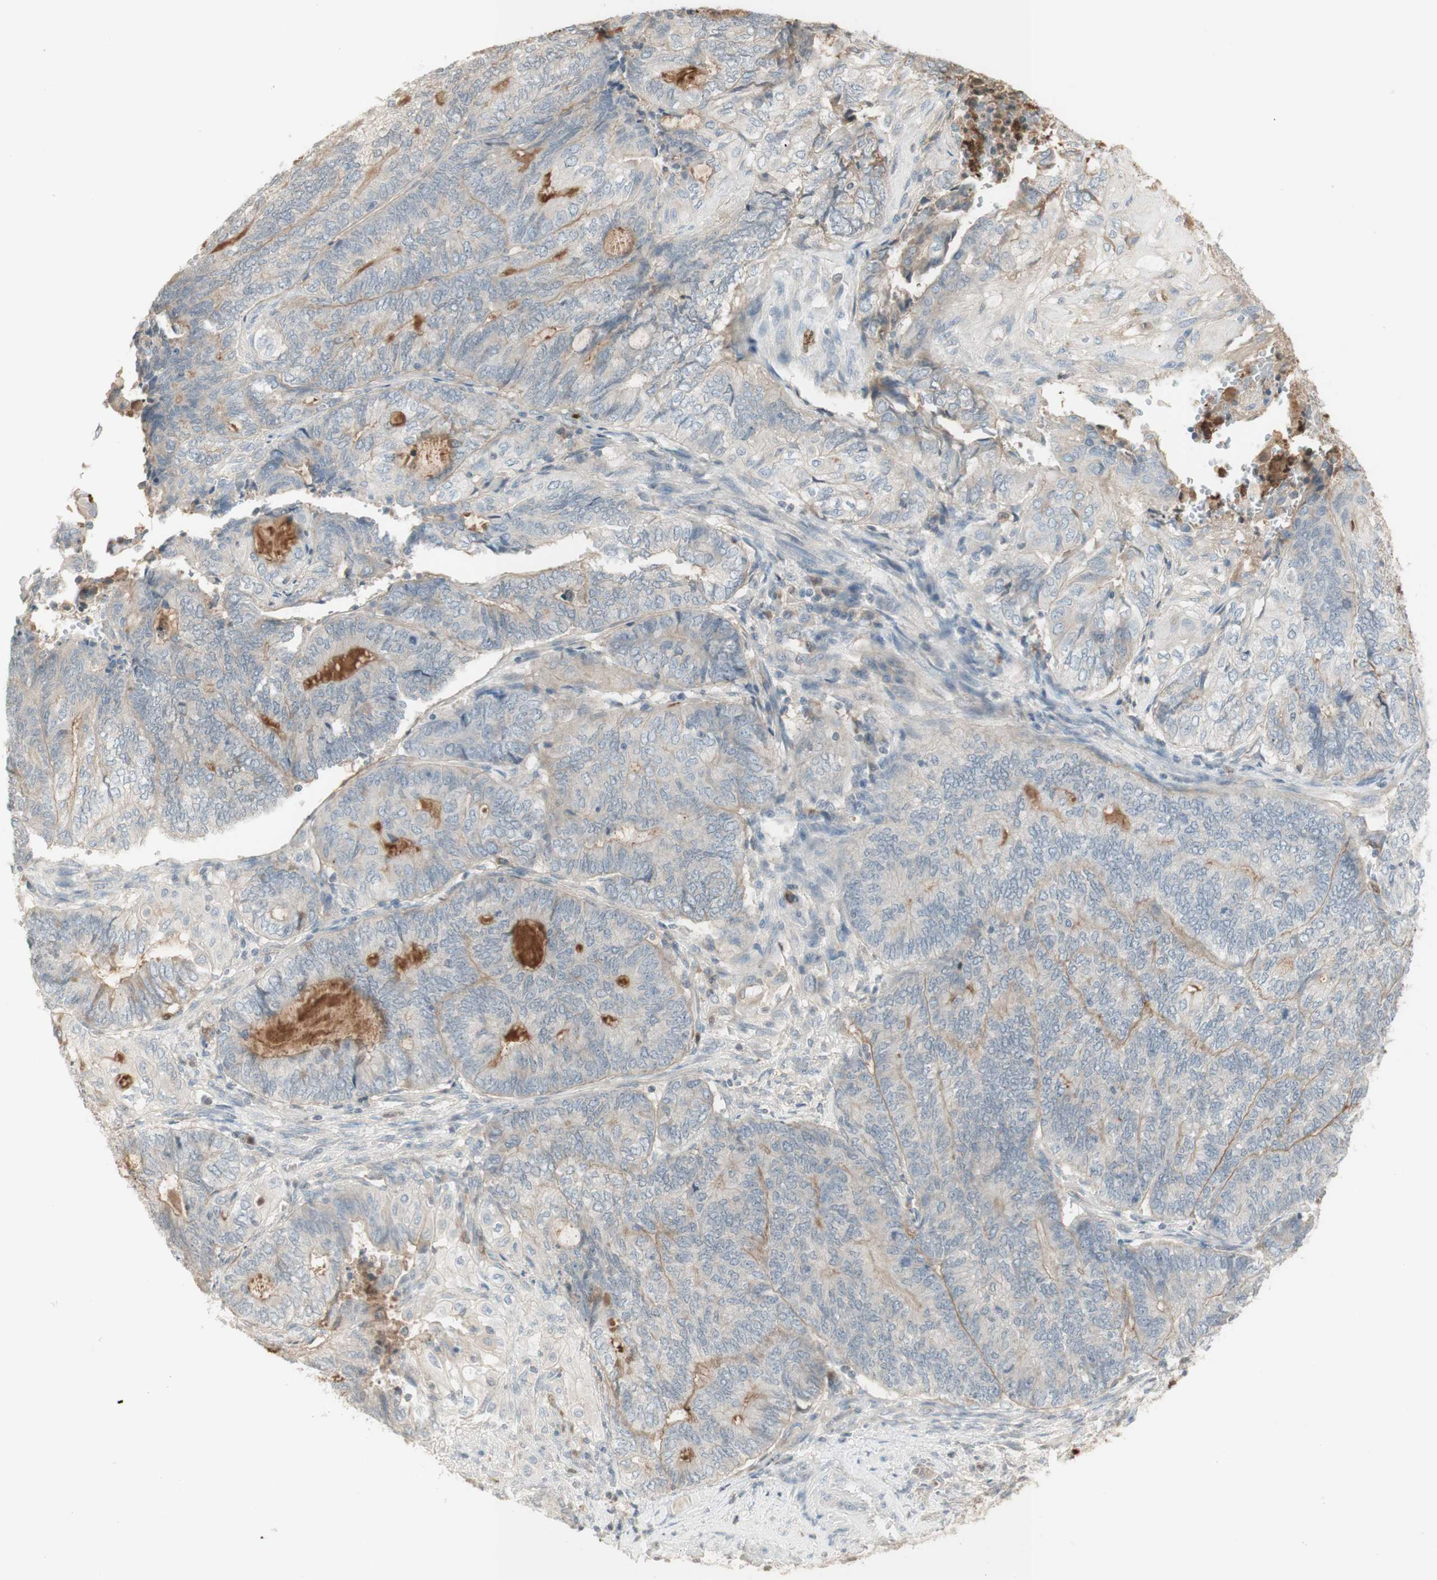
{"staining": {"intensity": "moderate", "quantity": "<25%", "location": "cytoplasmic/membranous"}, "tissue": "endometrial cancer", "cell_type": "Tumor cells", "image_type": "cancer", "snomed": [{"axis": "morphology", "description": "Adenocarcinoma, NOS"}, {"axis": "topography", "description": "Uterus"}, {"axis": "topography", "description": "Endometrium"}], "caption": "Immunohistochemical staining of human adenocarcinoma (endometrial) displays moderate cytoplasmic/membranous protein expression in about <25% of tumor cells.", "gene": "NID1", "patient": {"sex": "female", "age": 70}}